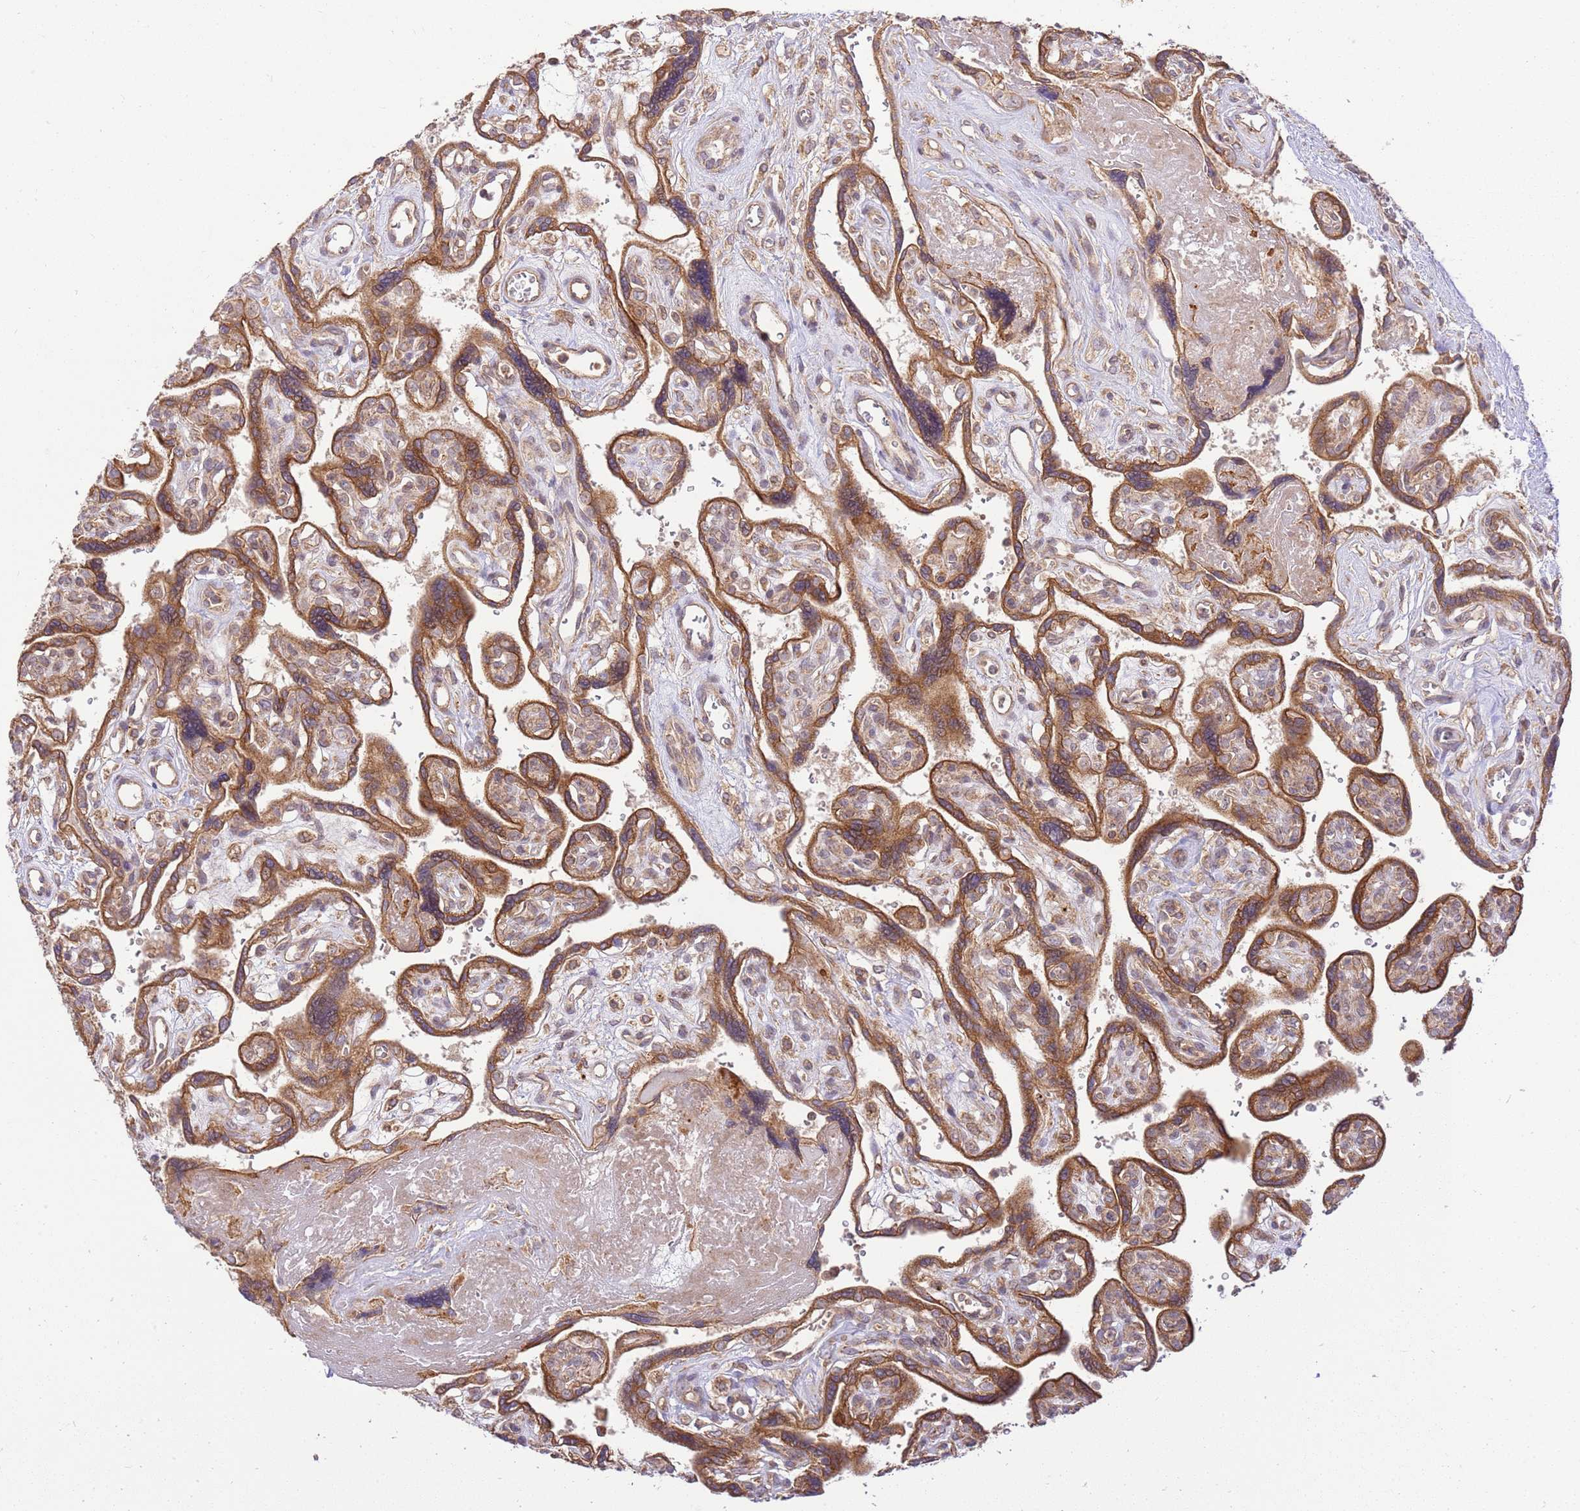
{"staining": {"intensity": "moderate", "quantity": ">75%", "location": "cytoplasmic/membranous"}, "tissue": "placenta", "cell_type": "Decidual cells", "image_type": "normal", "snomed": [{"axis": "morphology", "description": "Normal tissue, NOS"}, {"axis": "topography", "description": "Placenta"}], "caption": "Protein analysis of normal placenta reveals moderate cytoplasmic/membranous expression in about >75% of decidual cells. Nuclei are stained in blue.", "gene": "SPATA2L", "patient": {"sex": "female", "age": 39}}